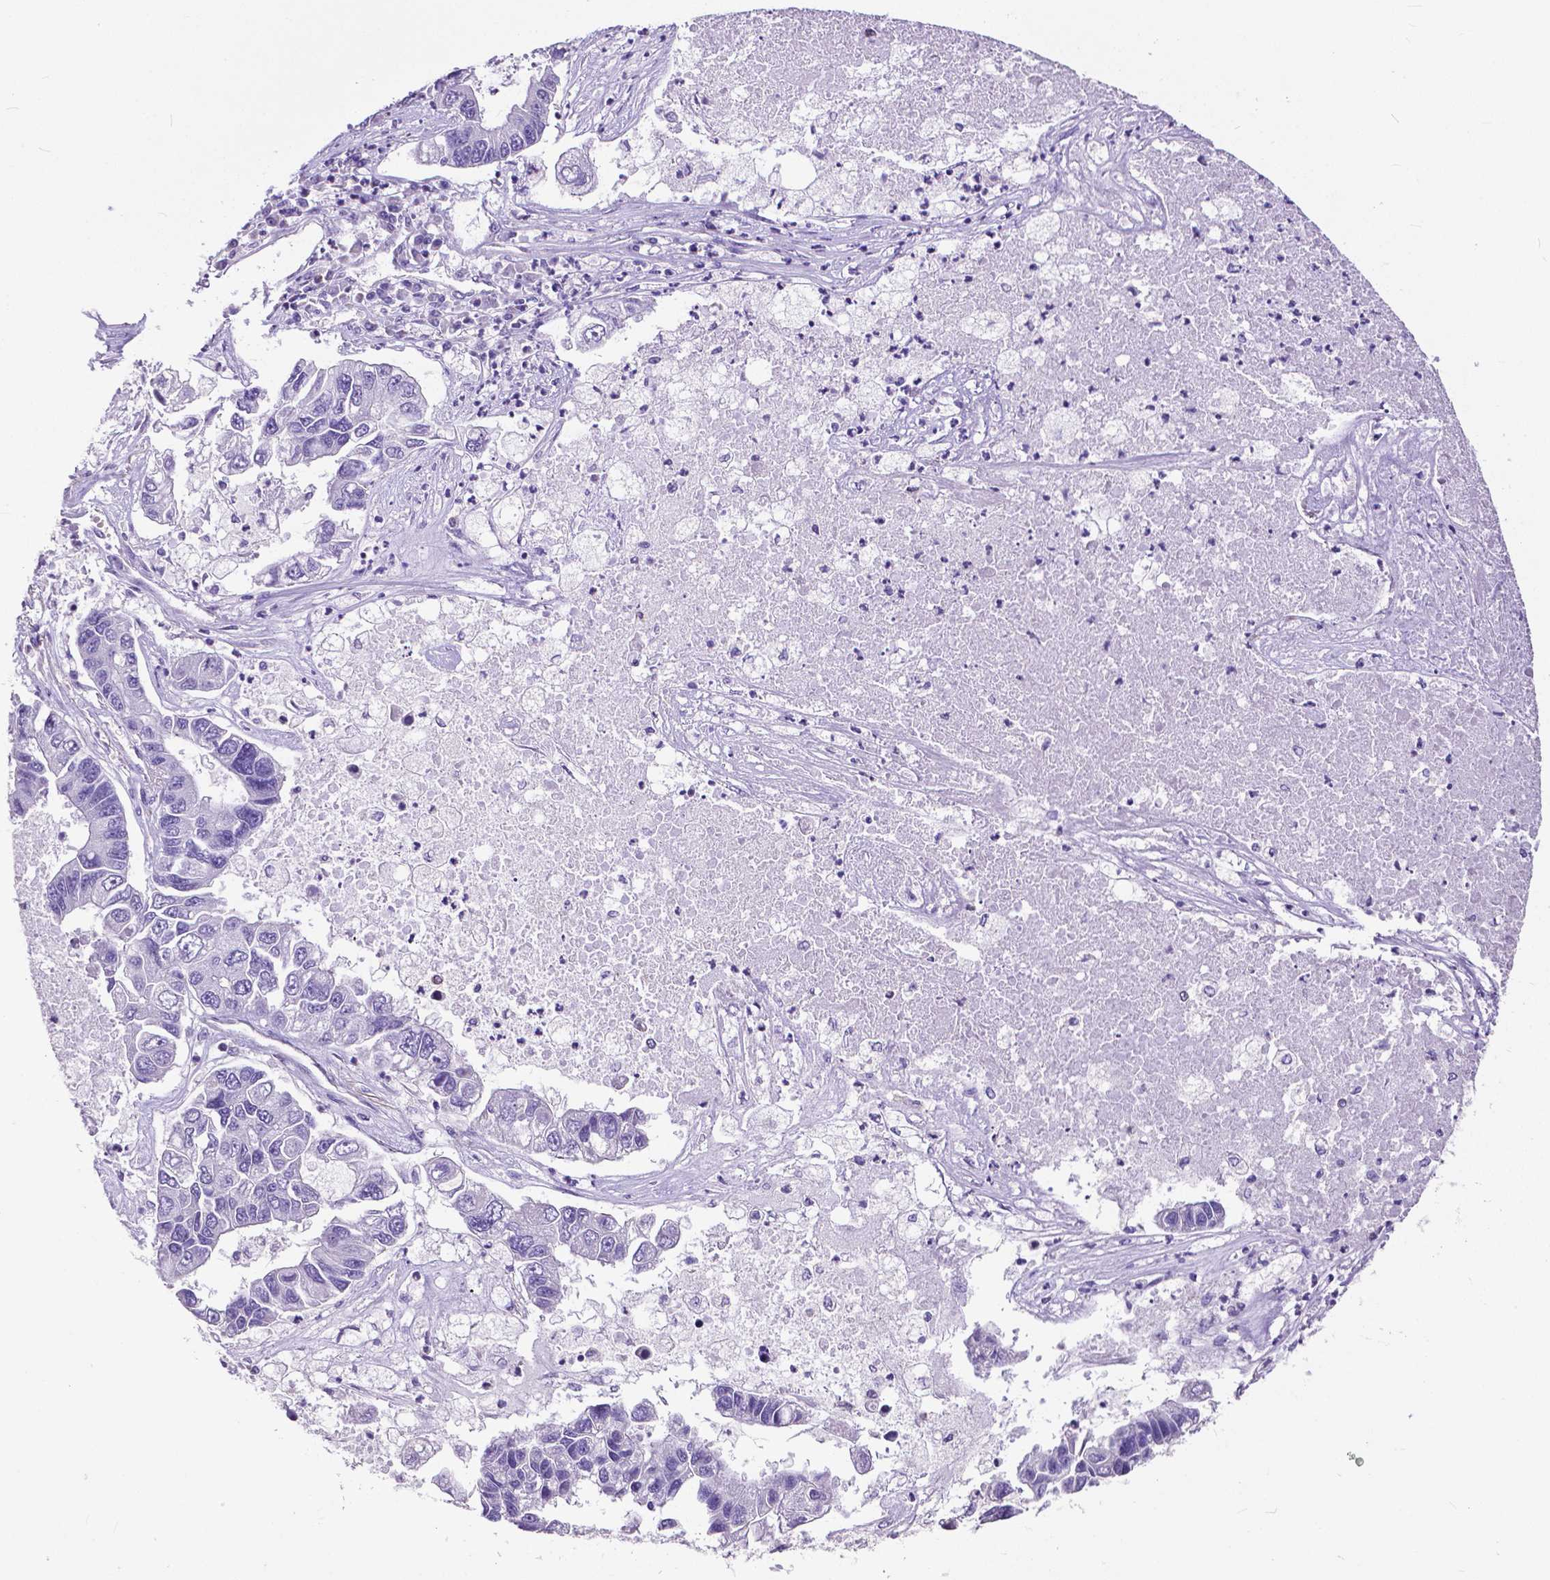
{"staining": {"intensity": "negative", "quantity": "none", "location": "none"}, "tissue": "lung cancer", "cell_type": "Tumor cells", "image_type": "cancer", "snomed": [{"axis": "morphology", "description": "Adenocarcinoma, NOS"}, {"axis": "topography", "description": "Bronchus"}, {"axis": "topography", "description": "Lung"}], "caption": "Tumor cells show no significant staining in lung cancer (adenocarcinoma).", "gene": "MCL1", "patient": {"sex": "female", "age": 51}}